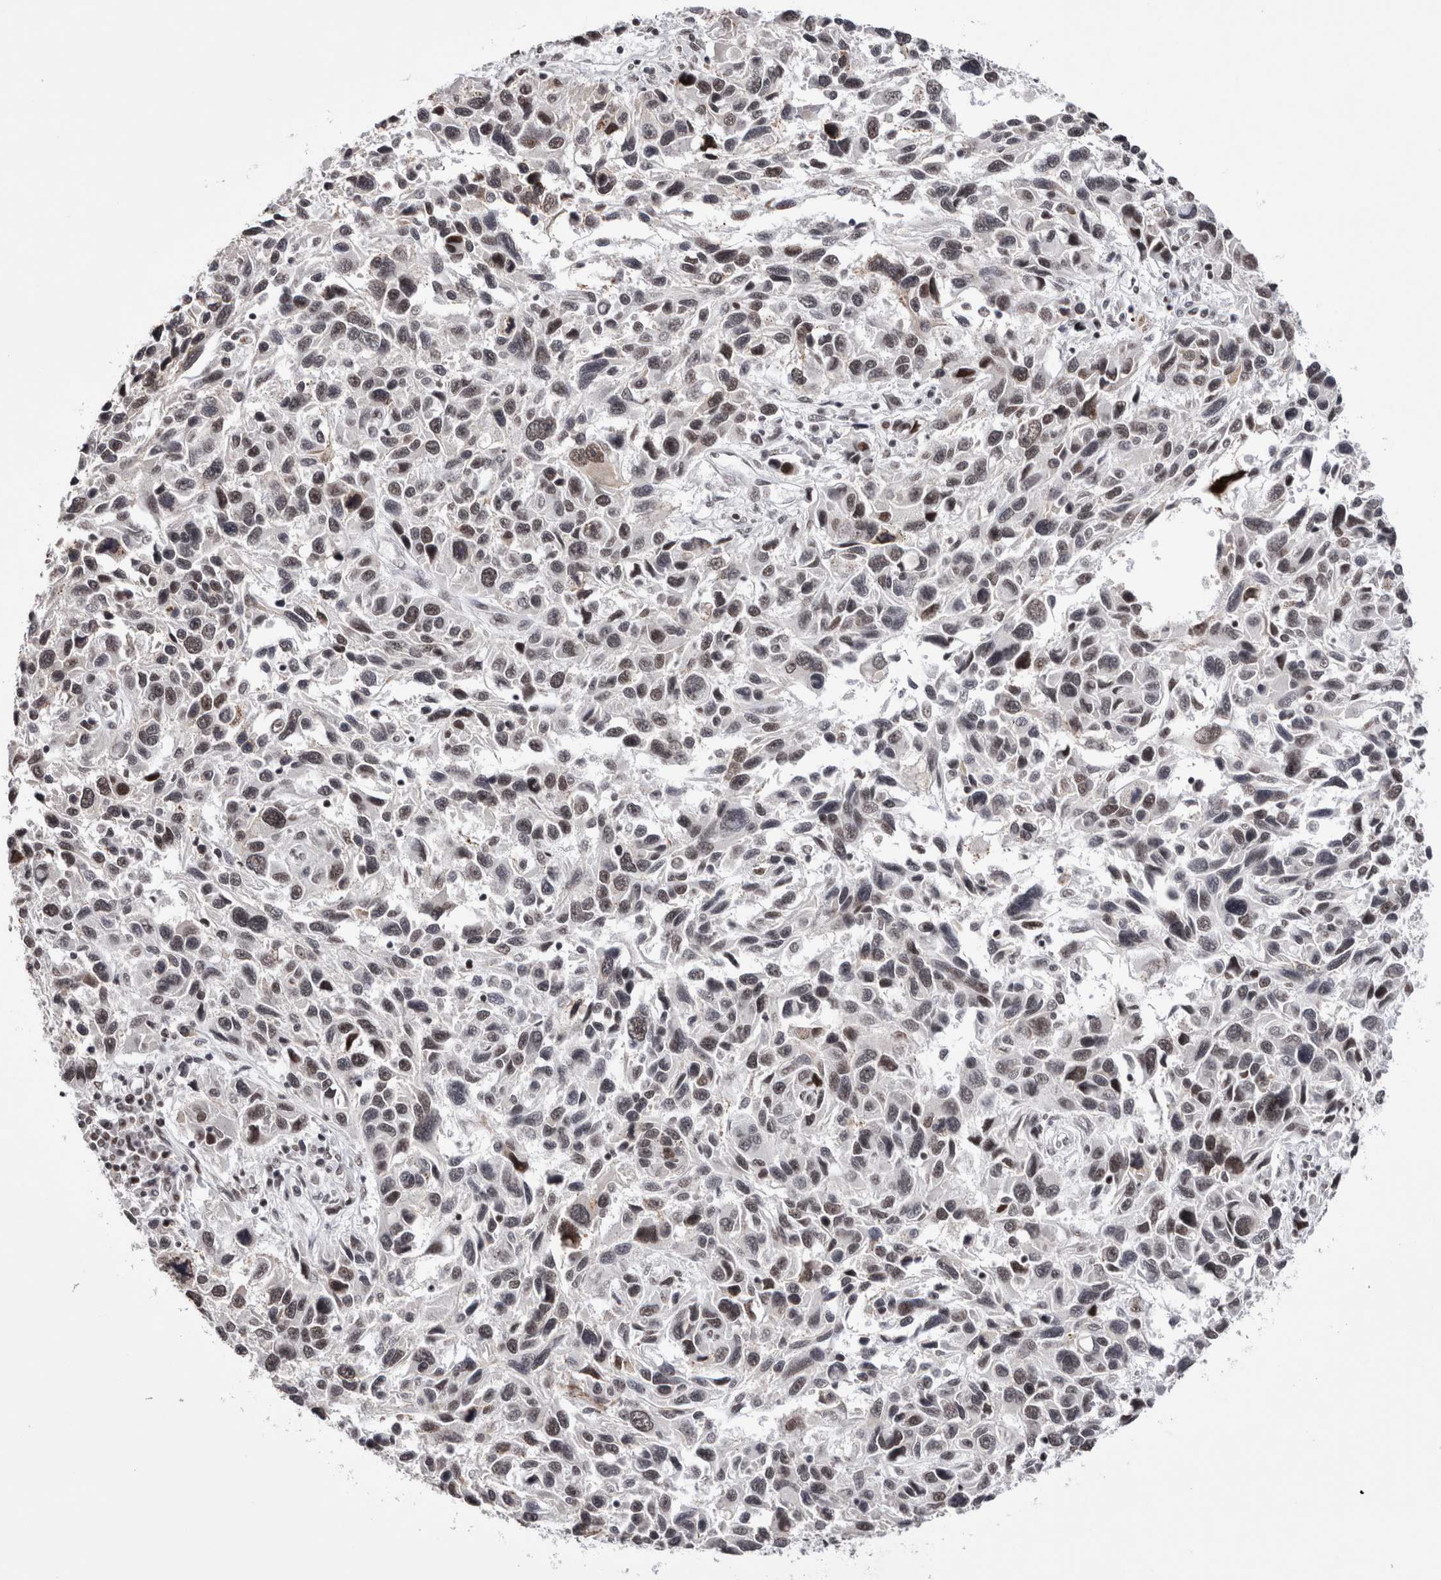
{"staining": {"intensity": "weak", "quantity": ">75%", "location": "nuclear"}, "tissue": "melanoma", "cell_type": "Tumor cells", "image_type": "cancer", "snomed": [{"axis": "morphology", "description": "Malignant melanoma, NOS"}, {"axis": "topography", "description": "Skin"}], "caption": "Immunohistochemical staining of human melanoma displays low levels of weak nuclear protein staining in approximately >75% of tumor cells.", "gene": "SMC1A", "patient": {"sex": "male", "age": 53}}